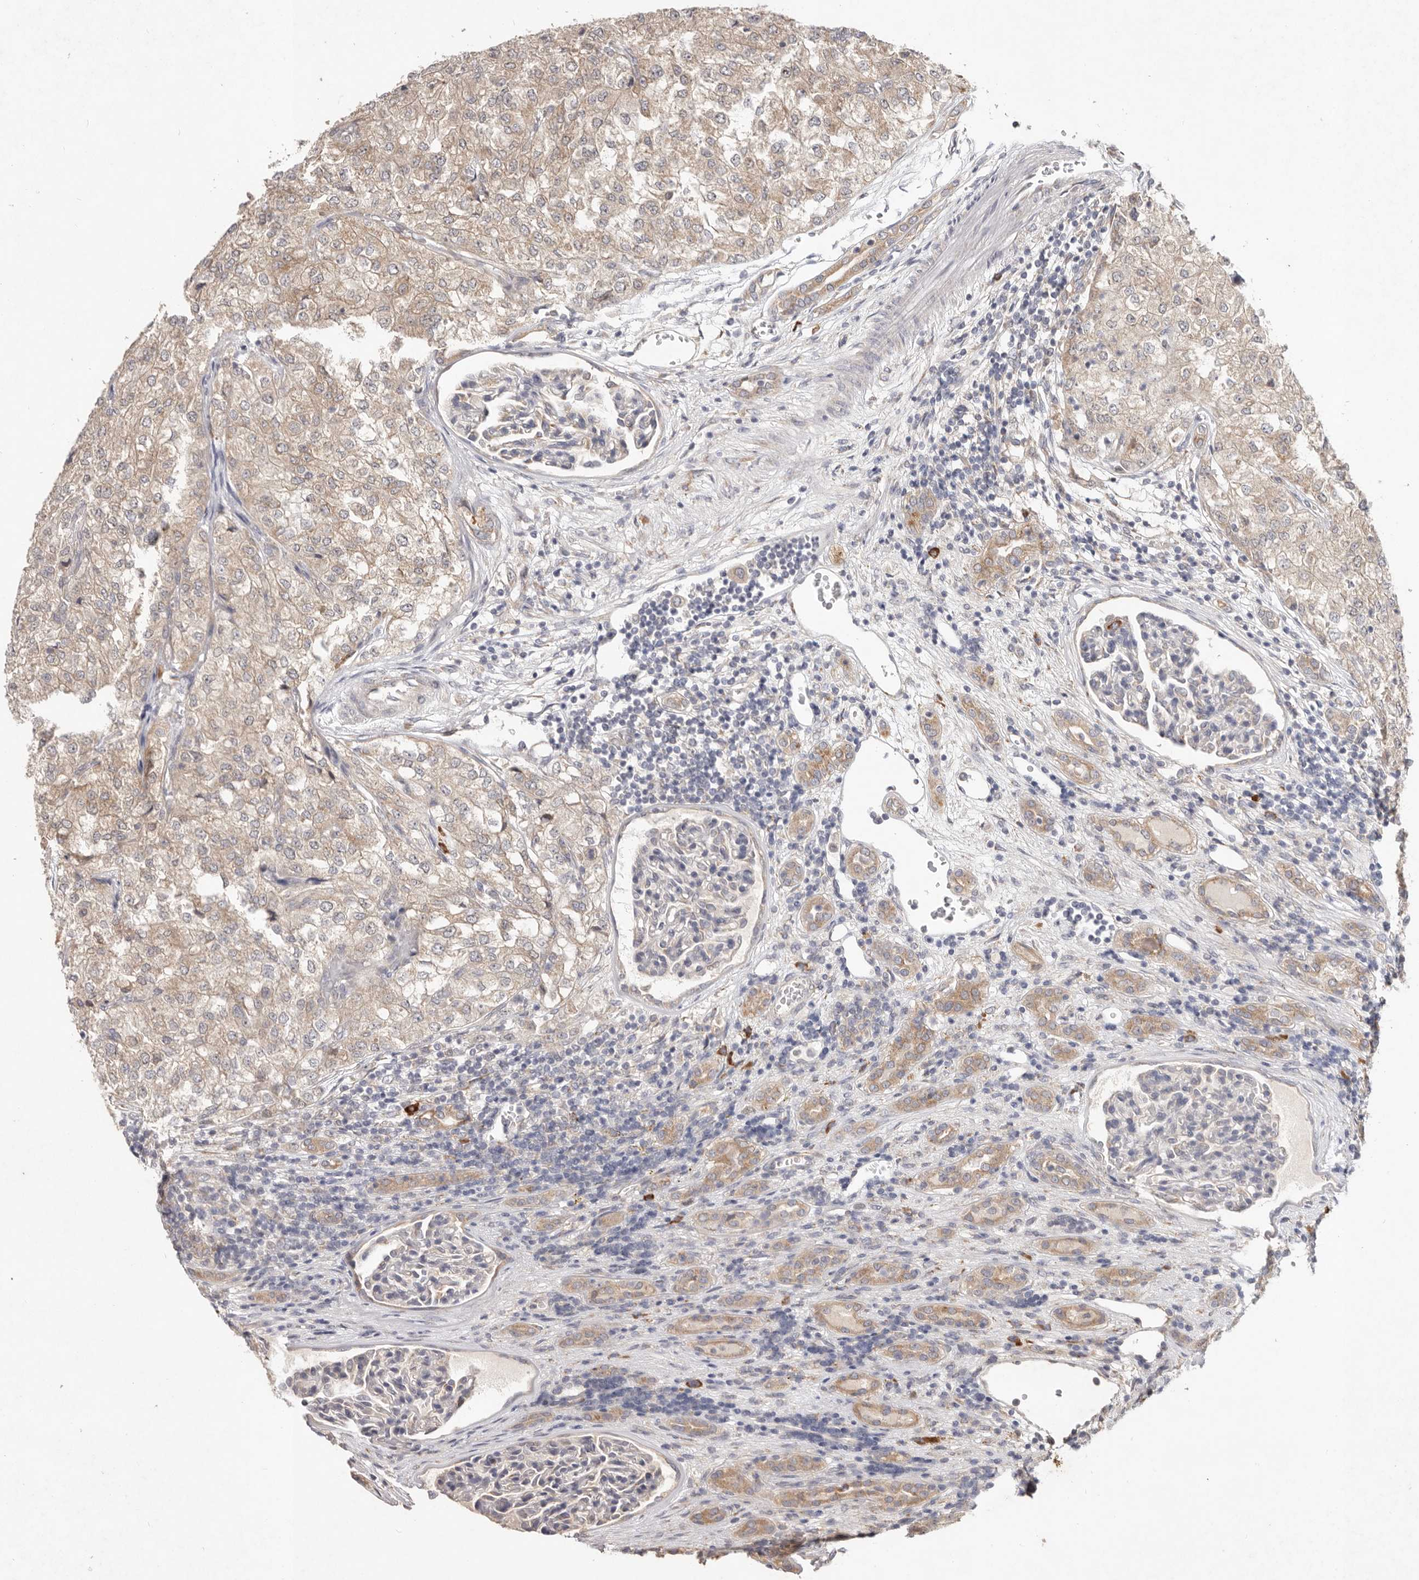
{"staining": {"intensity": "weak", "quantity": "25%-75%", "location": "cytoplasmic/membranous"}, "tissue": "renal cancer", "cell_type": "Tumor cells", "image_type": "cancer", "snomed": [{"axis": "morphology", "description": "Adenocarcinoma, NOS"}, {"axis": "topography", "description": "Kidney"}], "caption": "Immunohistochemistry of human adenocarcinoma (renal) shows low levels of weak cytoplasmic/membranous expression in approximately 25%-75% of tumor cells. (DAB = brown stain, brightfield microscopy at high magnification).", "gene": "WDR77", "patient": {"sex": "female", "age": 54}}